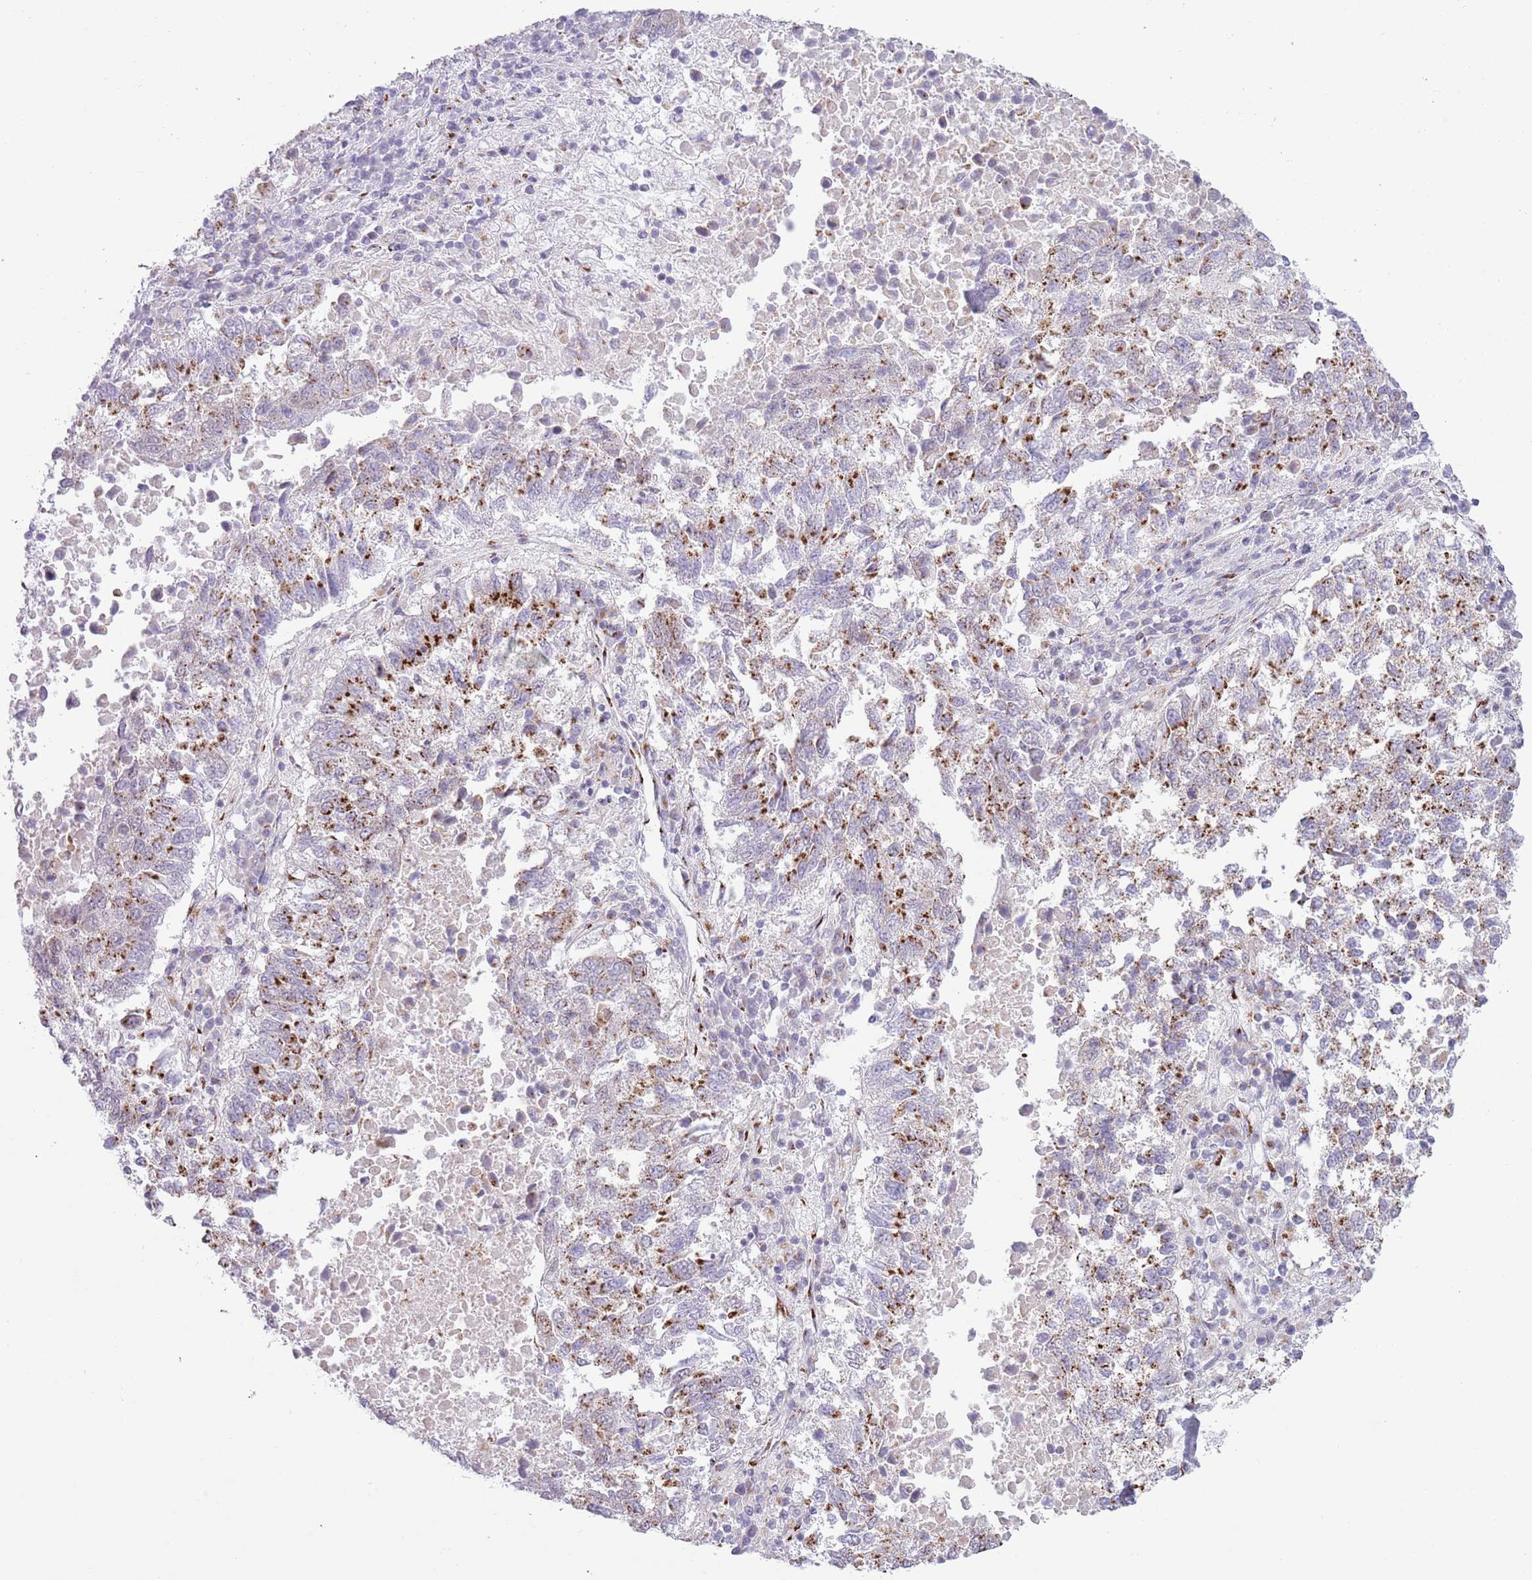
{"staining": {"intensity": "strong", "quantity": "25%-75%", "location": "cytoplasmic/membranous"}, "tissue": "lung cancer", "cell_type": "Tumor cells", "image_type": "cancer", "snomed": [{"axis": "morphology", "description": "Squamous cell carcinoma, NOS"}, {"axis": "topography", "description": "Lung"}], "caption": "The image exhibits a brown stain indicating the presence of a protein in the cytoplasmic/membranous of tumor cells in lung cancer (squamous cell carcinoma). The protein of interest is stained brown, and the nuclei are stained in blue (DAB (3,3'-diaminobenzidine) IHC with brightfield microscopy, high magnification).", "gene": "C20orf96", "patient": {"sex": "male", "age": 73}}